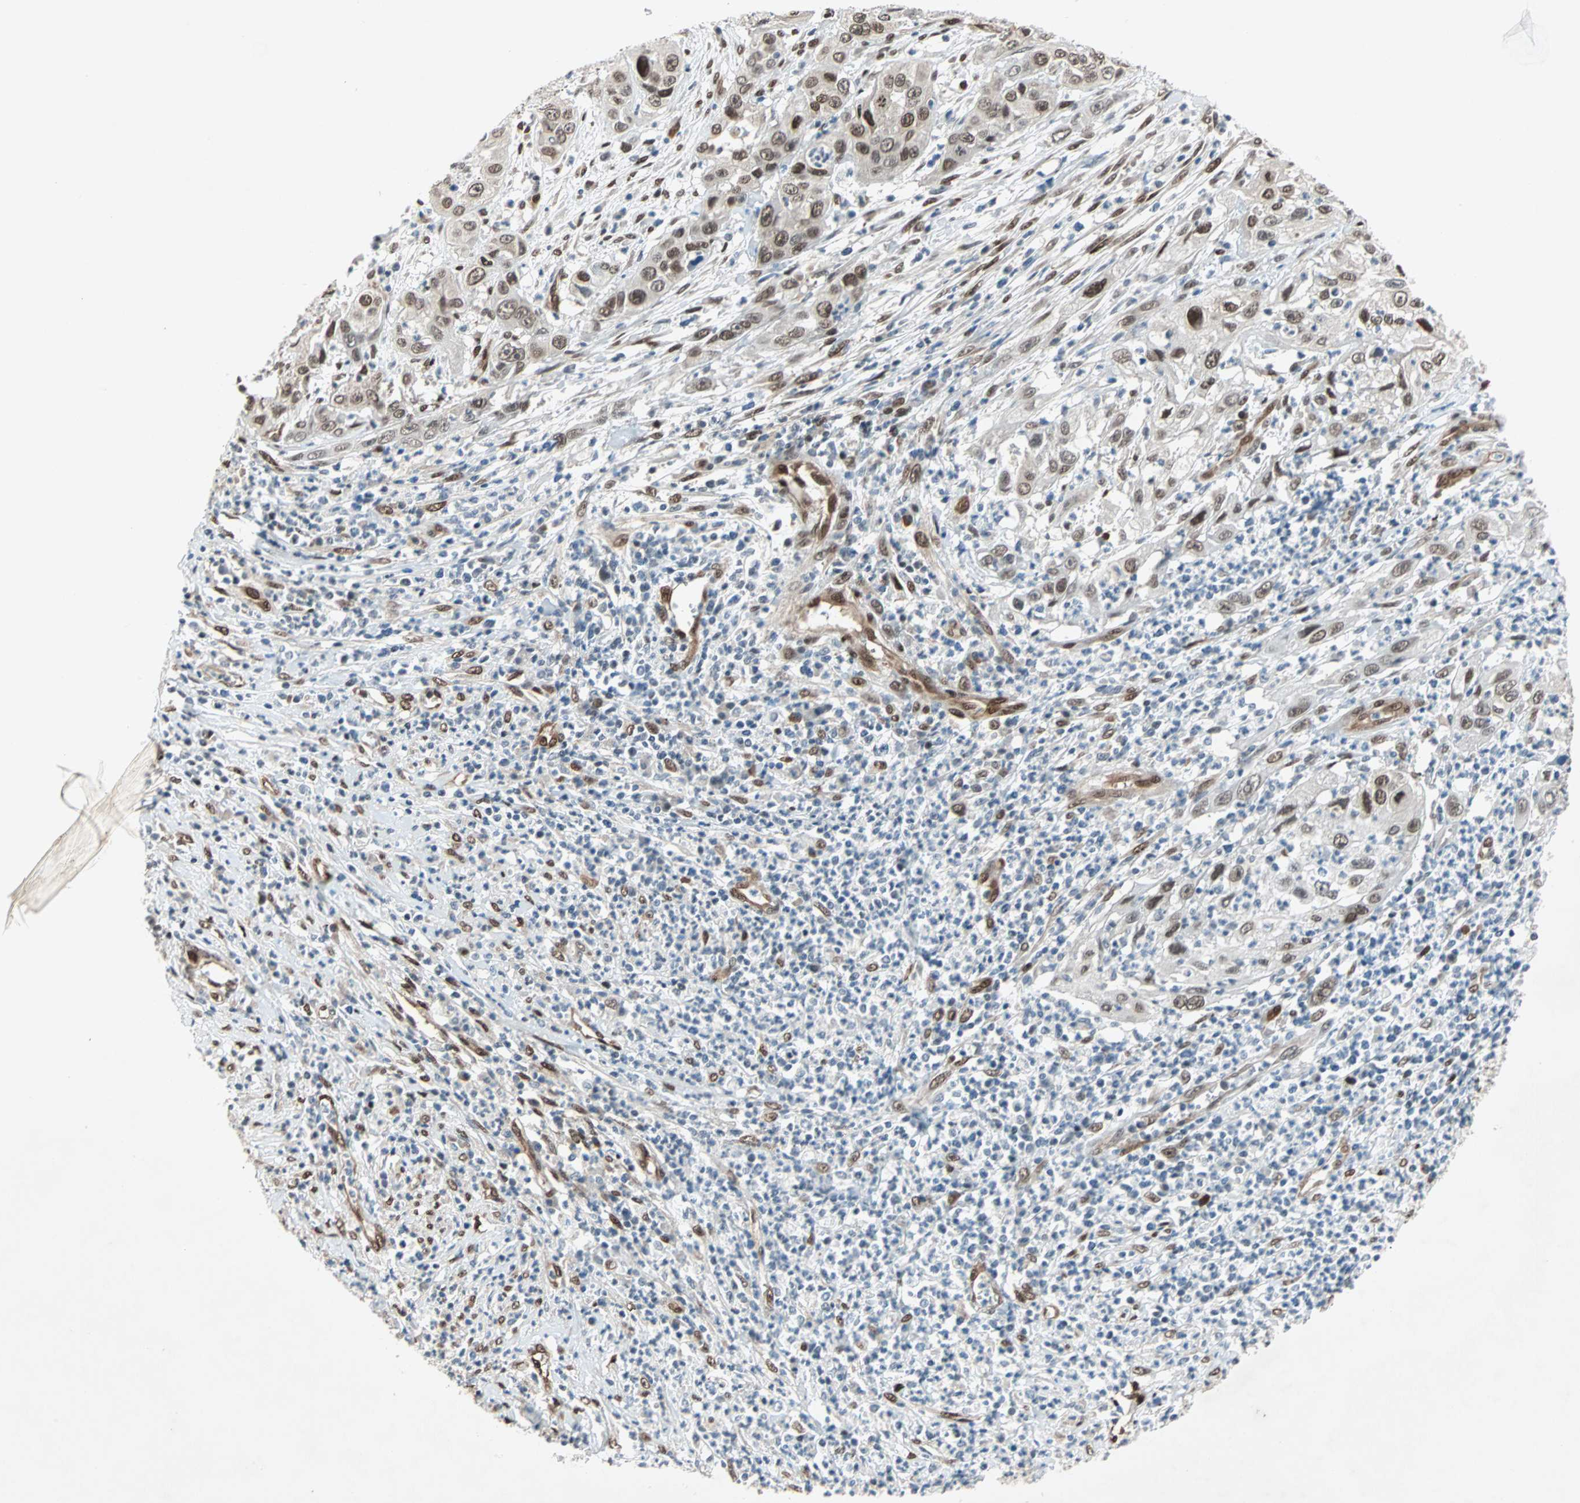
{"staining": {"intensity": "moderate", "quantity": ">75%", "location": "nuclear"}, "tissue": "cervical cancer", "cell_type": "Tumor cells", "image_type": "cancer", "snomed": [{"axis": "morphology", "description": "Squamous cell carcinoma, NOS"}, {"axis": "topography", "description": "Cervix"}], "caption": "Protein staining demonstrates moderate nuclear expression in approximately >75% of tumor cells in cervical cancer.", "gene": "WWTR1", "patient": {"sex": "female", "age": 32}}